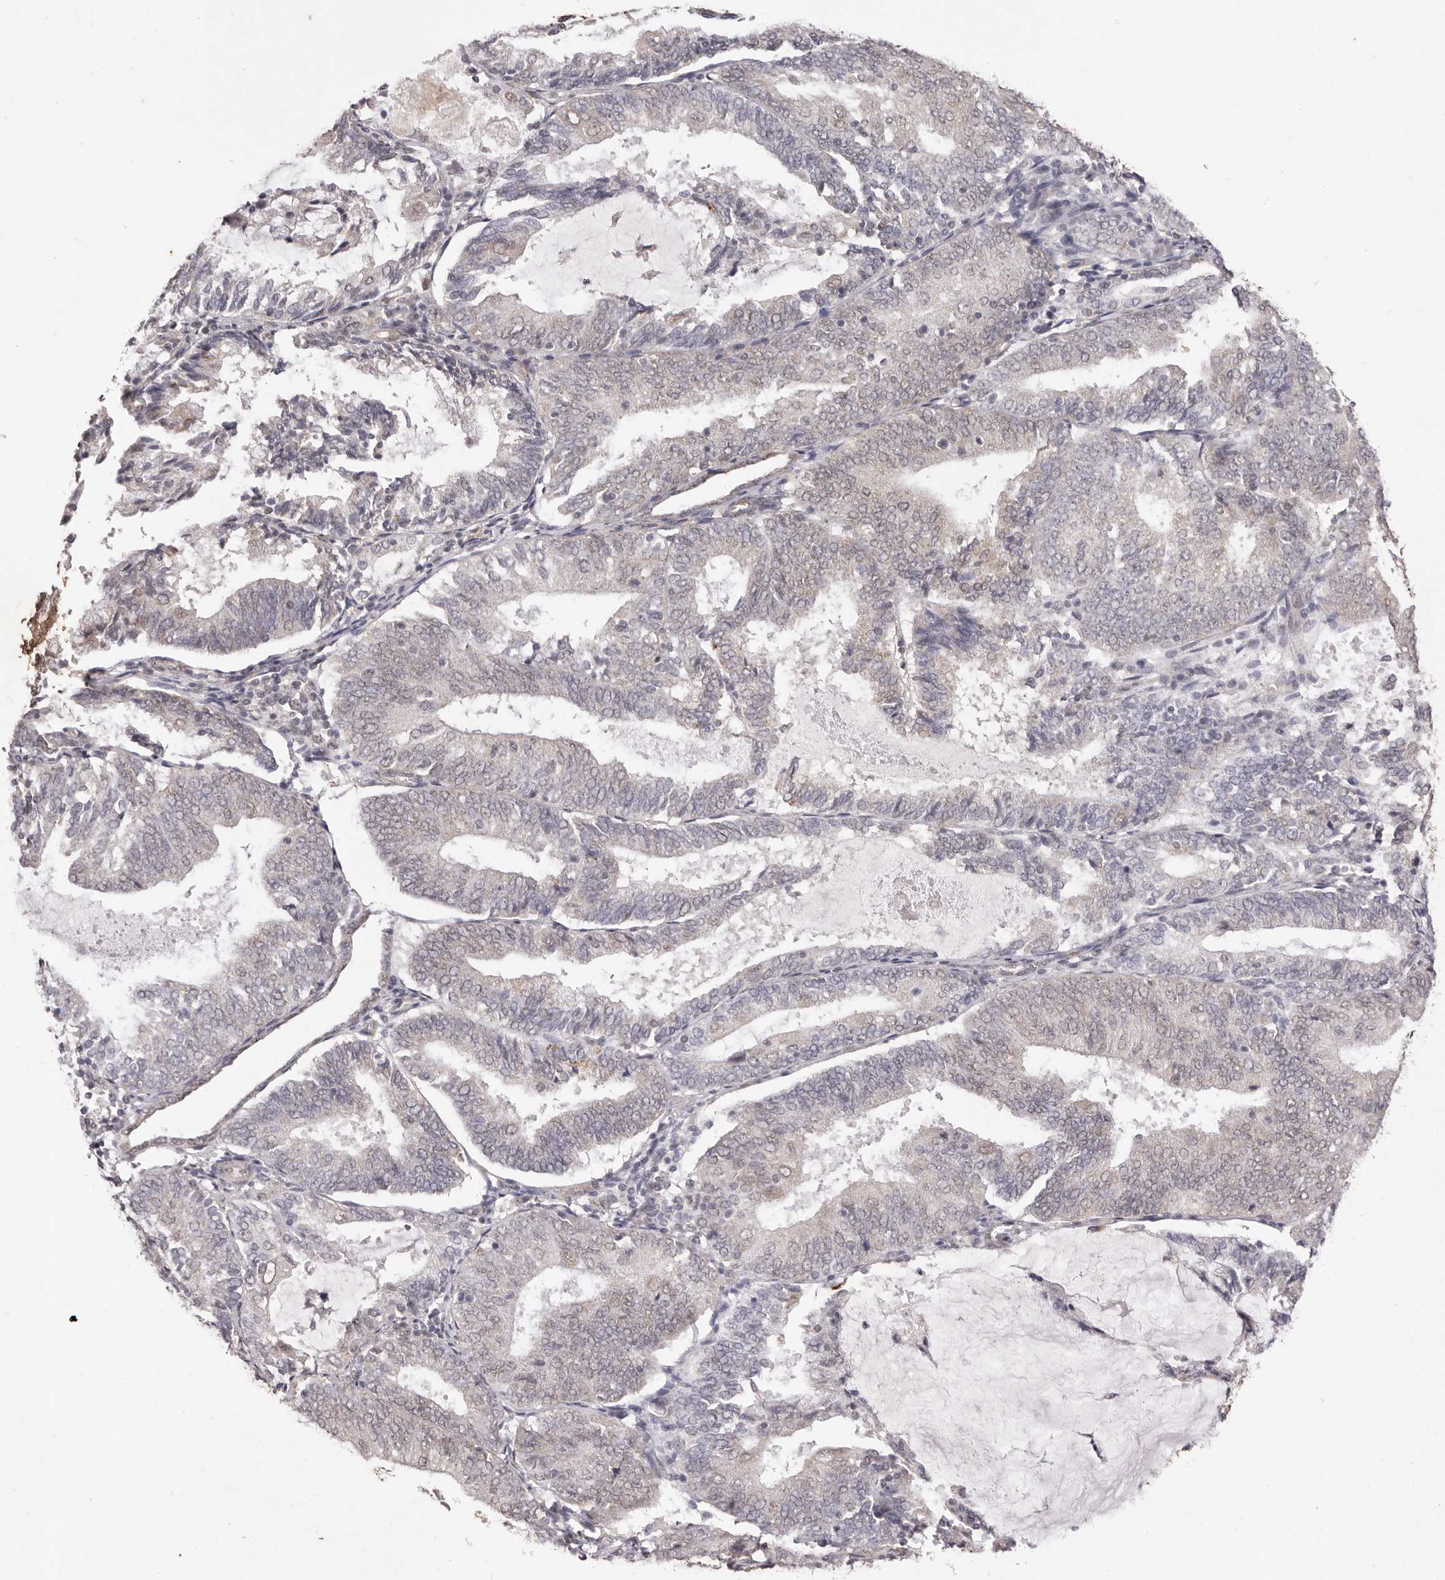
{"staining": {"intensity": "weak", "quantity": "<25%", "location": "nuclear"}, "tissue": "endometrial cancer", "cell_type": "Tumor cells", "image_type": "cancer", "snomed": [{"axis": "morphology", "description": "Adenocarcinoma, NOS"}, {"axis": "topography", "description": "Endometrium"}], "caption": "The histopathology image reveals no significant staining in tumor cells of adenocarcinoma (endometrial). (DAB (3,3'-diaminobenzidine) IHC visualized using brightfield microscopy, high magnification).", "gene": "RPS6KA5", "patient": {"sex": "female", "age": 81}}